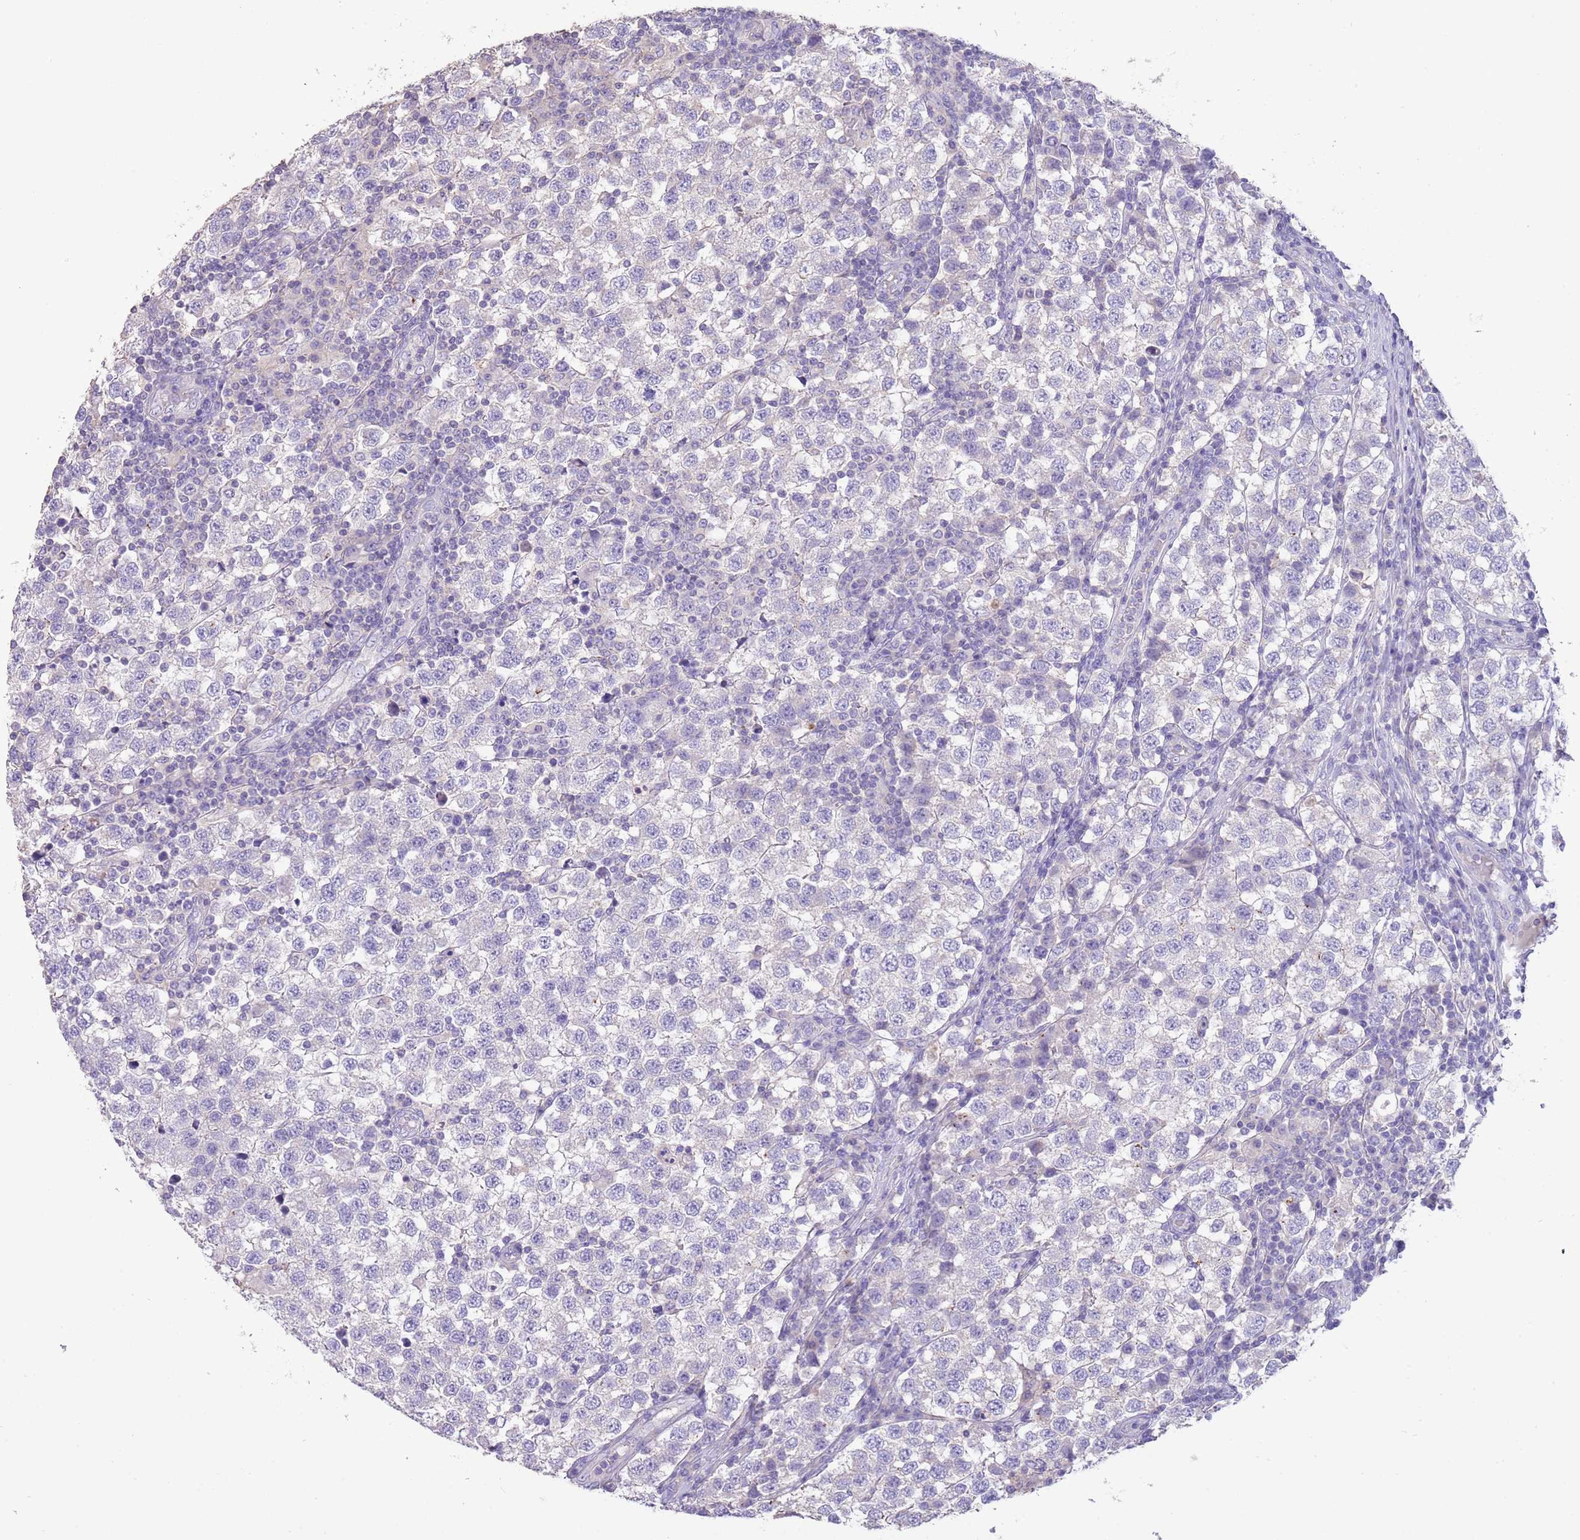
{"staining": {"intensity": "negative", "quantity": "none", "location": "none"}, "tissue": "testis cancer", "cell_type": "Tumor cells", "image_type": "cancer", "snomed": [{"axis": "morphology", "description": "Seminoma, NOS"}, {"axis": "topography", "description": "Testis"}], "caption": "Human seminoma (testis) stained for a protein using immunohistochemistry demonstrates no expression in tumor cells.", "gene": "SFTPA1", "patient": {"sex": "male", "age": 34}}